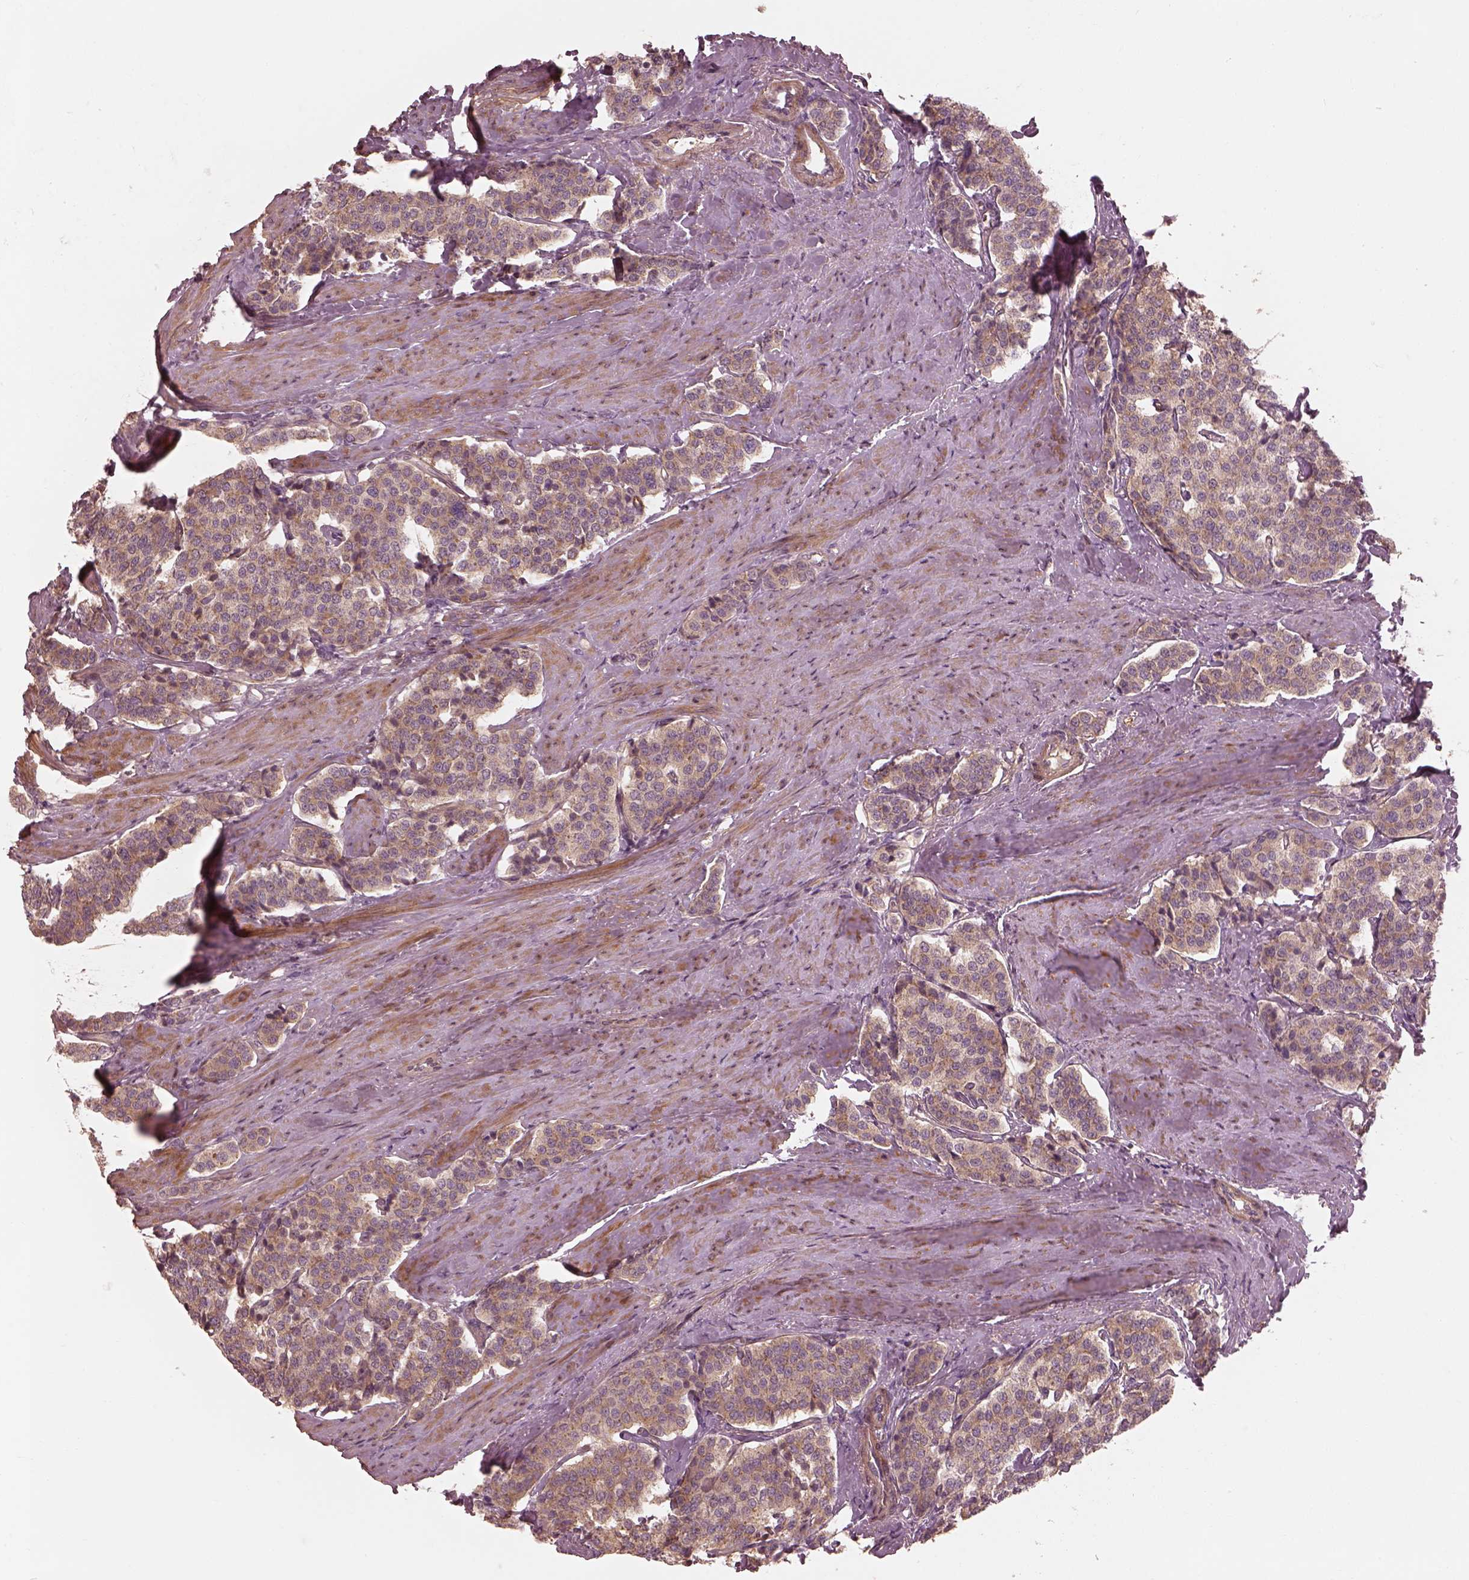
{"staining": {"intensity": "weak", "quantity": ">75%", "location": "cytoplasmic/membranous"}, "tissue": "carcinoid", "cell_type": "Tumor cells", "image_type": "cancer", "snomed": [{"axis": "morphology", "description": "Carcinoid, malignant, NOS"}, {"axis": "topography", "description": "Small intestine"}], "caption": "Immunohistochemistry (IHC) micrograph of human carcinoid stained for a protein (brown), which demonstrates low levels of weak cytoplasmic/membranous staining in about >75% of tumor cells.", "gene": "FAM107B", "patient": {"sex": "female", "age": 58}}